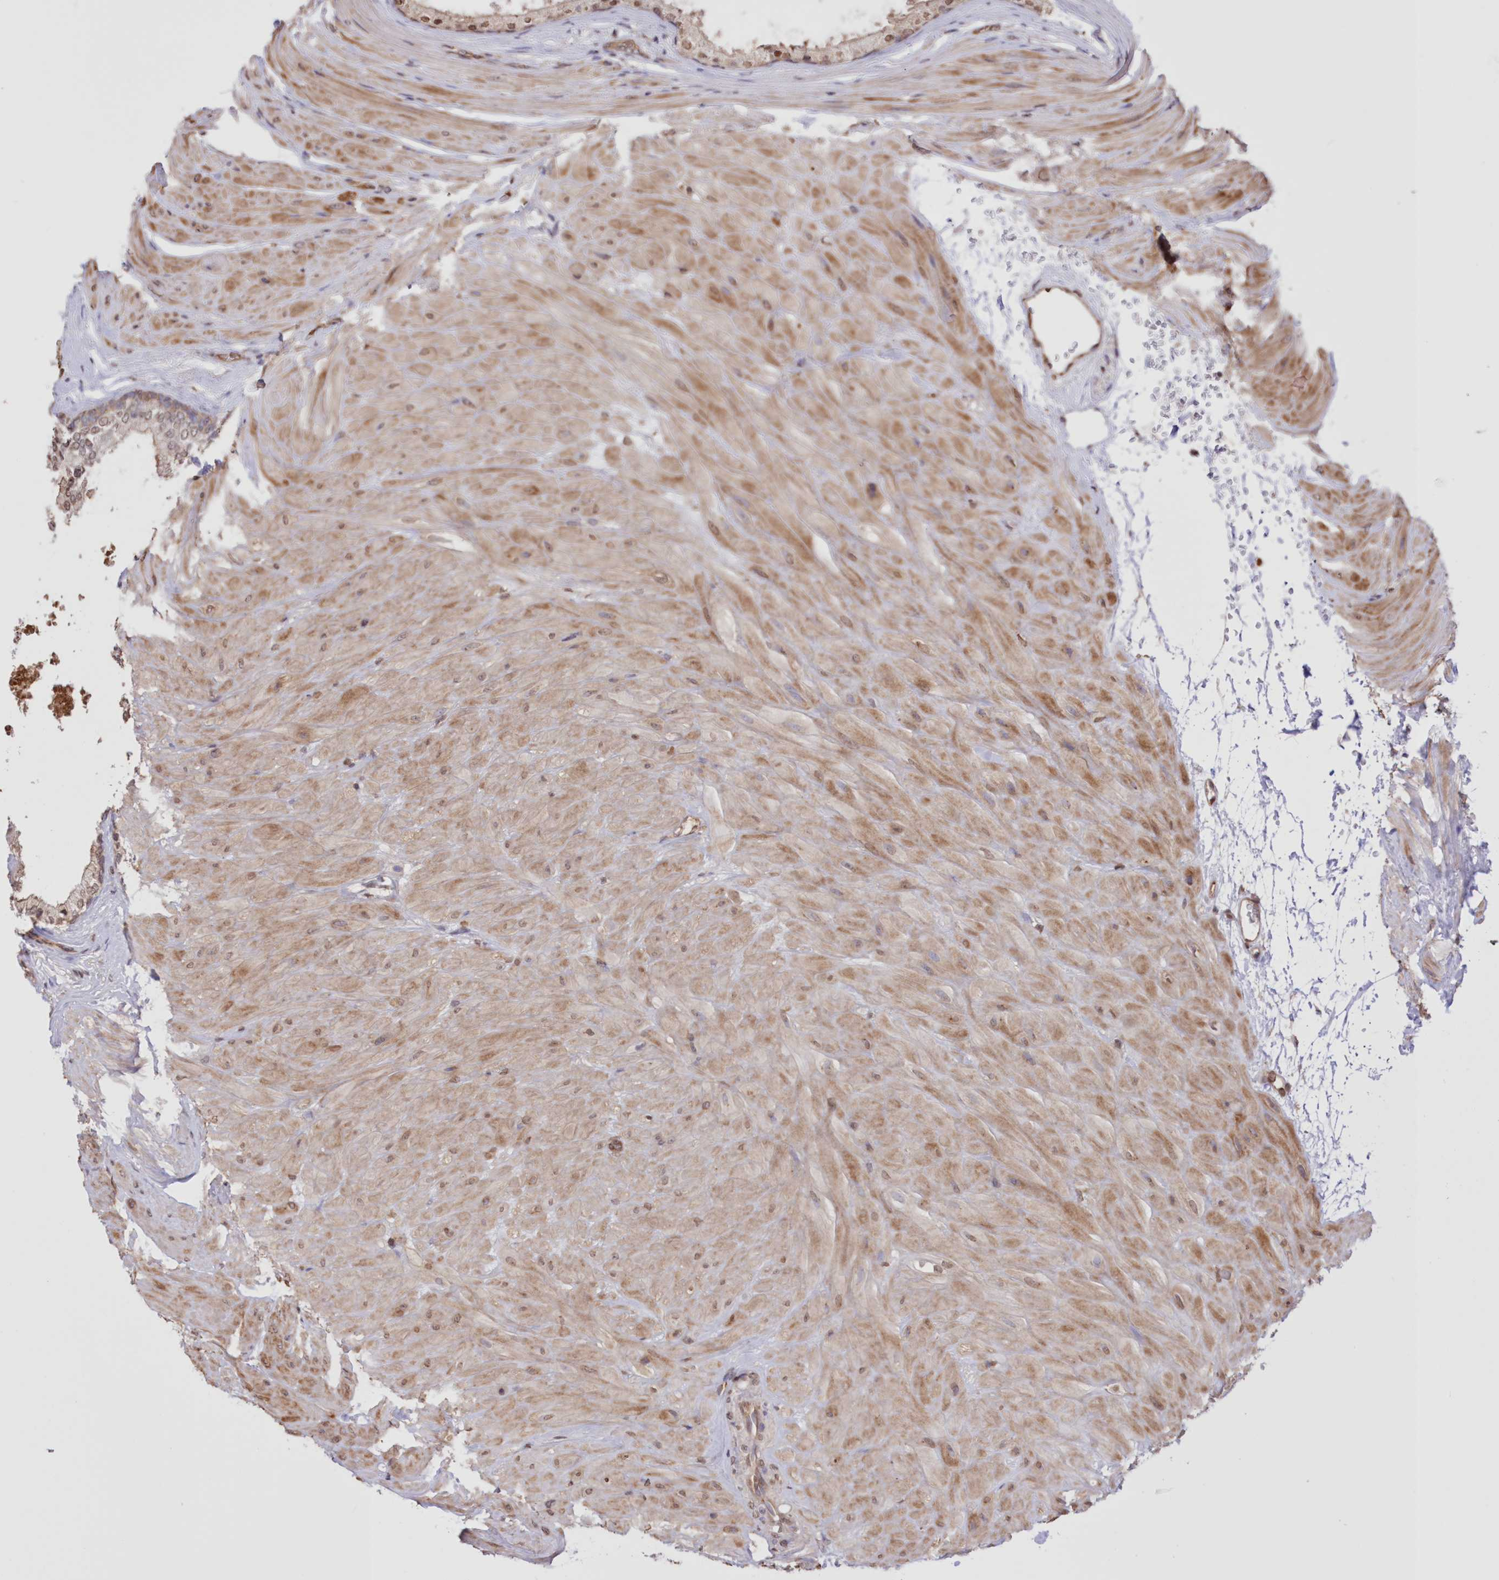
{"staining": {"intensity": "weak", "quantity": "25%-75%", "location": "cytoplasmic/membranous"}, "tissue": "seminal vesicle", "cell_type": "Glandular cells", "image_type": "normal", "snomed": [{"axis": "morphology", "description": "Normal tissue, NOS"}, {"axis": "topography", "description": "Prostate"}, {"axis": "topography", "description": "Seminal veicle"}], "caption": "Weak cytoplasmic/membranous positivity is seen in approximately 25%-75% of glandular cells in normal seminal vesicle.", "gene": "FCHO2", "patient": {"sex": "male", "age": 51}}